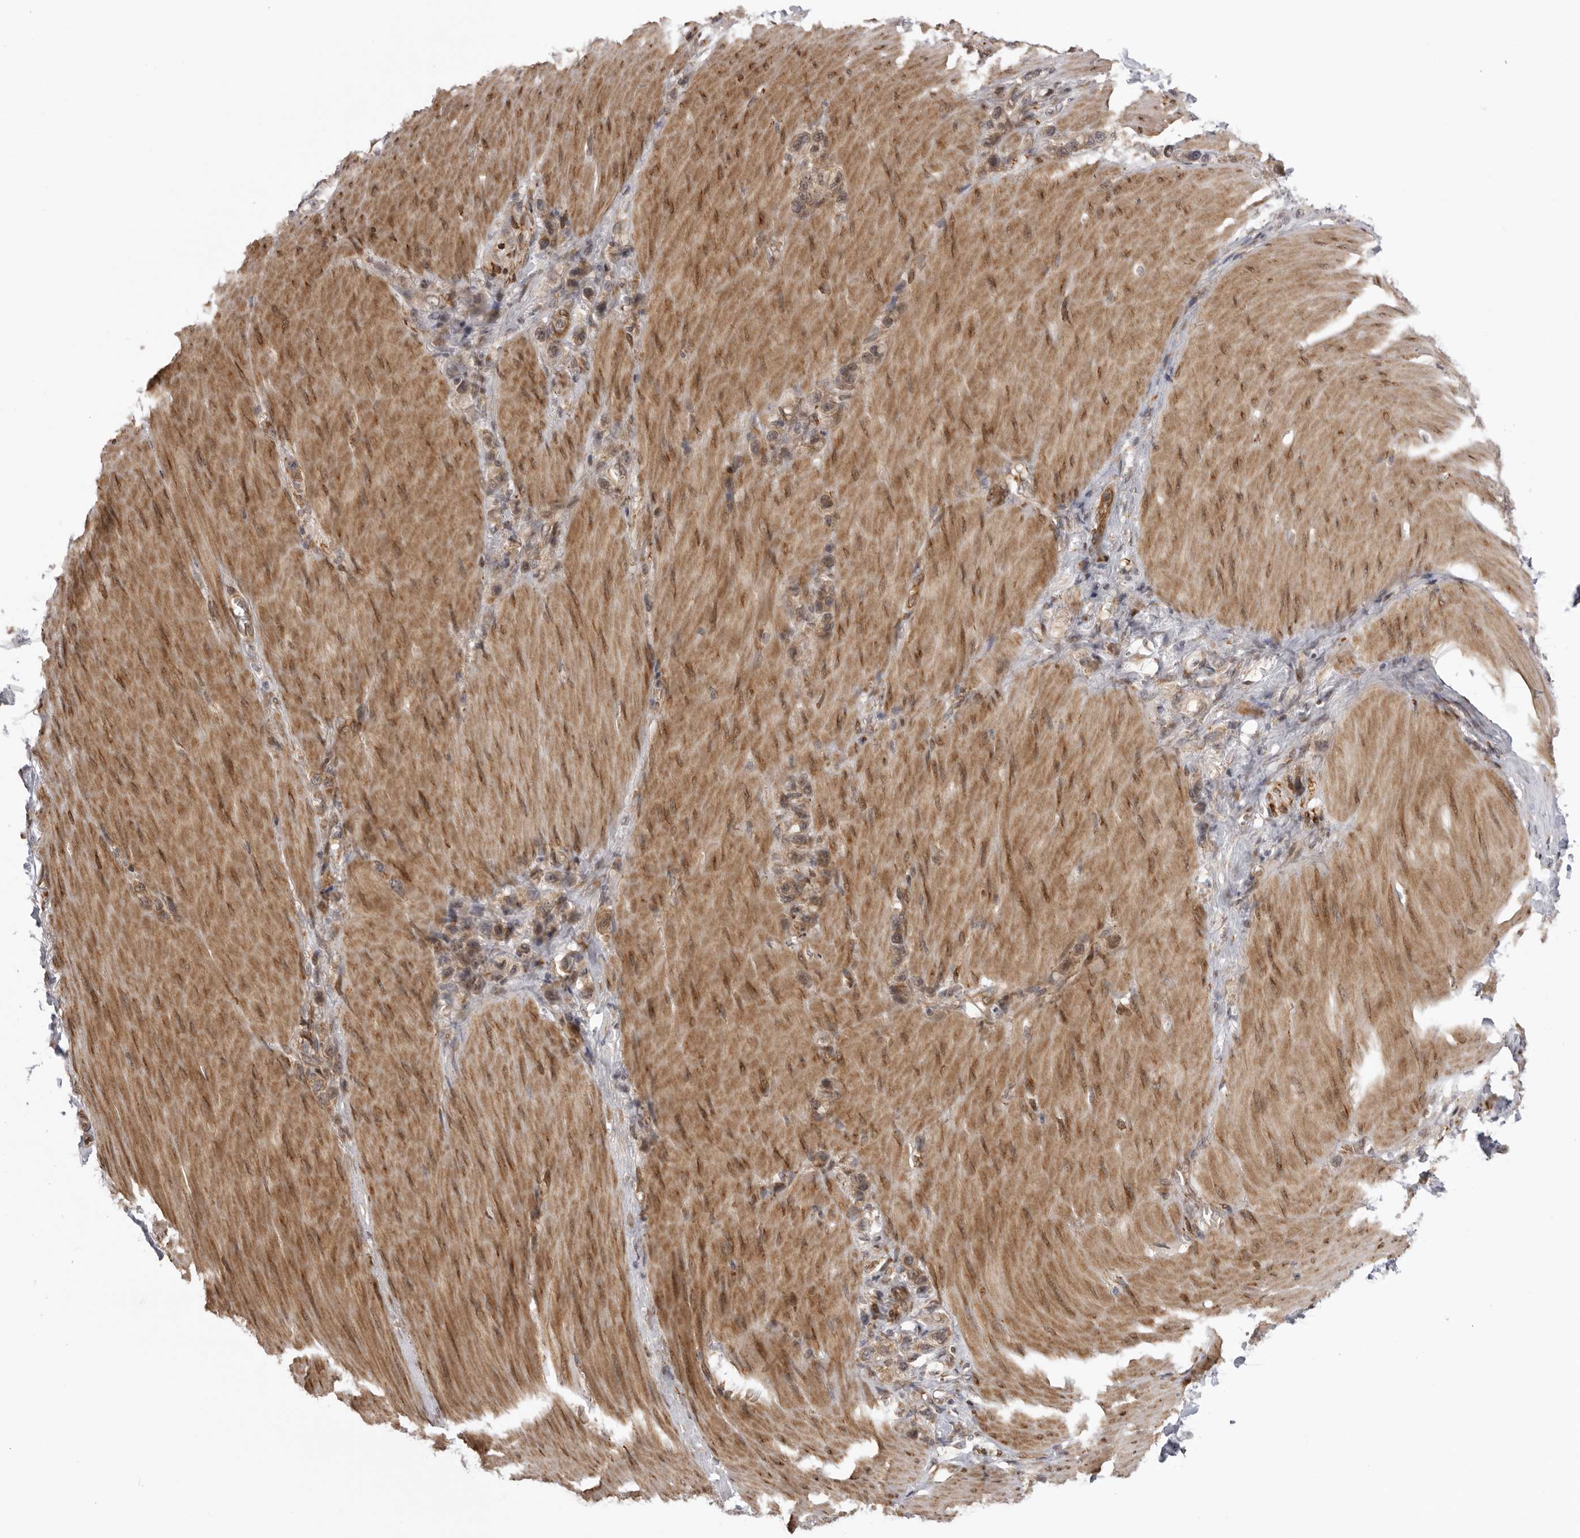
{"staining": {"intensity": "weak", "quantity": ">75%", "location": "cytoplasmic/membranous"}, "tissue": "stomach cancer", "cell_type": "Tumor cells", "image_type": "cancer", "snomed": [{"axis": "morphology", "description": "Adenocarcinoma, NOS"}, {"axis": "topography", "description": "Stomach"}], "caption": "Immunohistochemical staining of human stomach cancer exhibits weak cytoplasmic/membranous protein expression in approximately >75% of tumor cells. Nuclei are stained in blue.", "gene": "DNAH14", "patient": {"sex": "female", "age": 65}}